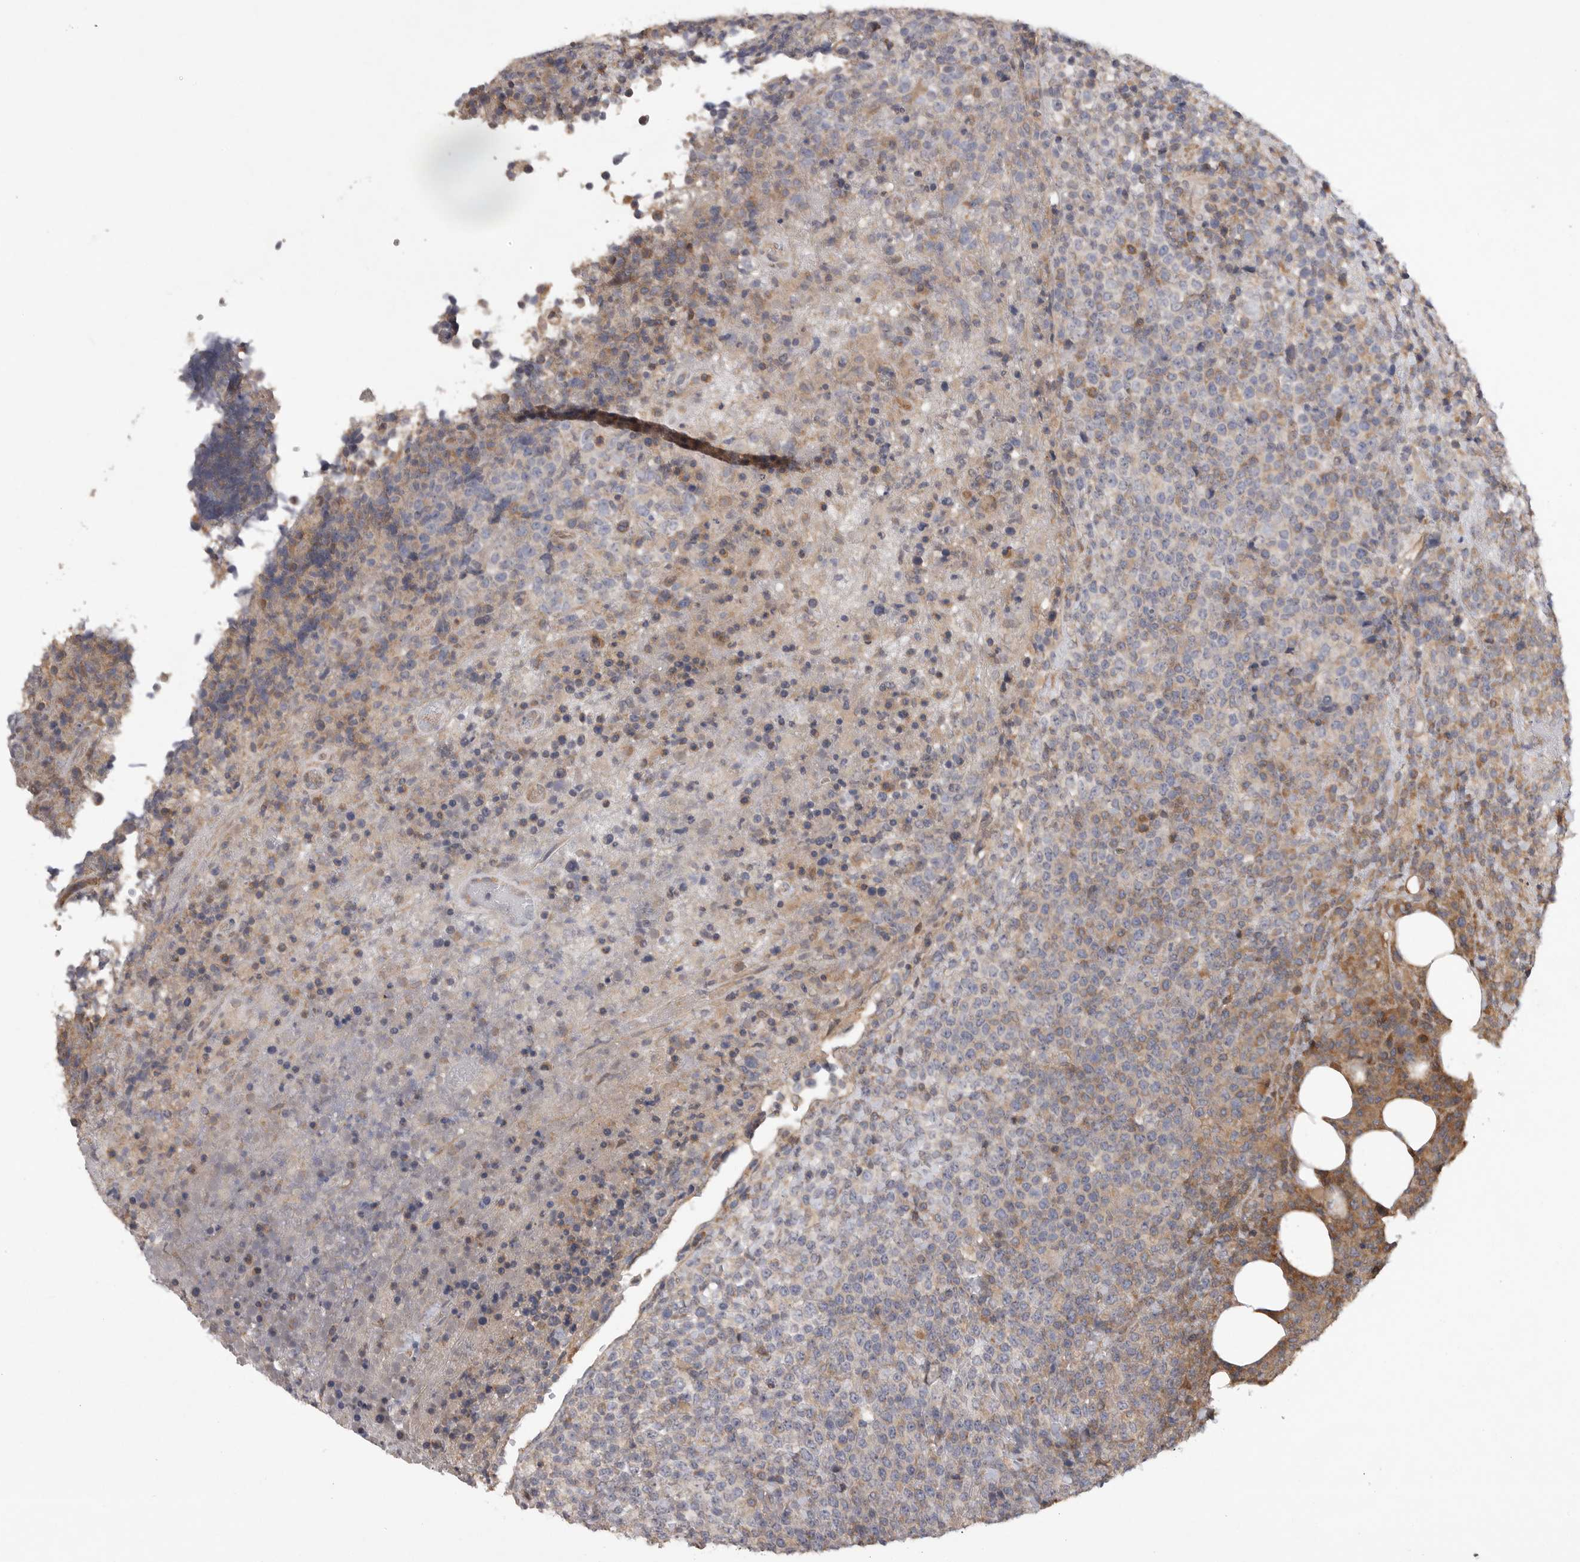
{"staining": {"intensity": "moderate", "quantity": "<25%", "location": "cytoplasmic/membranous"}, "tissue": "lymphoma", "cell_type": "Tumor cells", "image_type": "cancer", "snomed": [{"axis": "morphology", "description": "Malignant lymphoma, non-Hodgkin's type, High grade"}, {"axis": "topography", "description": "Lymph node"}], "caption": "Immunohistochemistry (IHC) staining of lymphoma, which shows low levels of moderate cytoplasmic/membranous expression in about <25% of tumor cells indicating moderate cytoplasmic/membranous protein expression. The staining was performed using DAB (brown) for protein detection and nuclei were counterstained in hematoxylin (blue).", "gene": "EDEM3", "patient": {"sex": "male", "age": 13}}